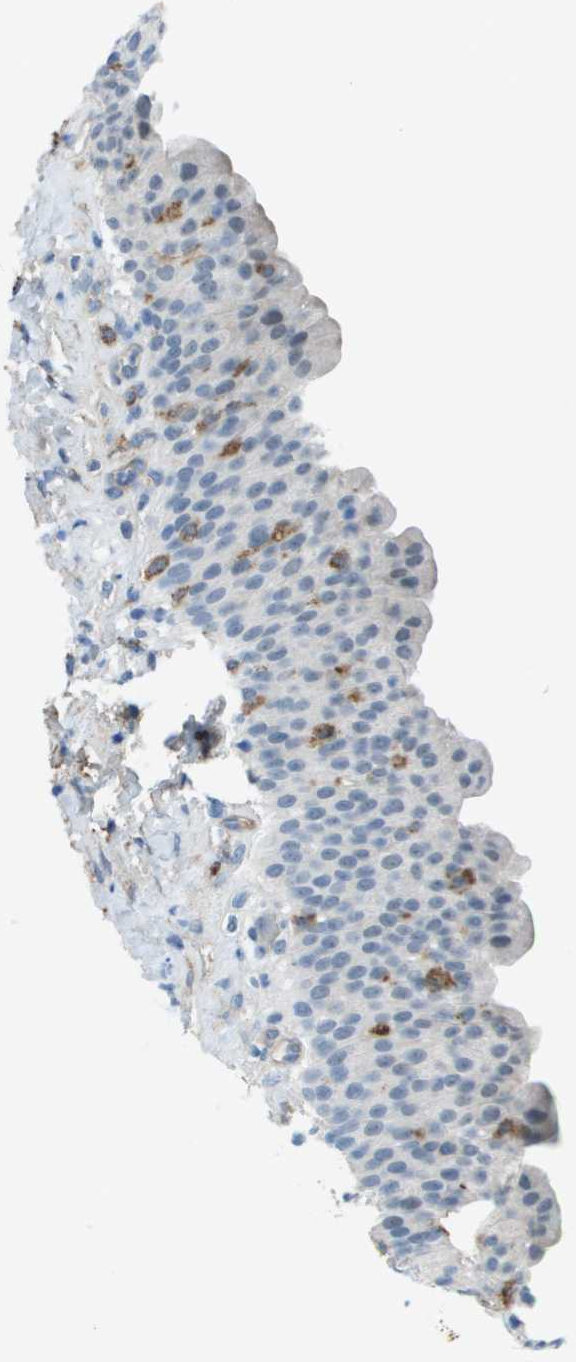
{"staining": {"intensity": "moderate", "quantity": "<25%", "location": "cytoplasmic/membranous"}, "tissue": "urinary bladder", "cell_type": "Urothelial cells", "image_type": "normal", "snomed": [{"axis": "morphology", "description": "Normal tissue, NOS"}, {"axis": "topography", "description": "Urinary bladder"}], "caption": "An image of human urinary bladder stained for a protein reveals moderate cytoplasmic/membranous brown staining in urothelial cells.", "gene": "ZBTB43", "patient": {"sex": "female", "age": 79}}